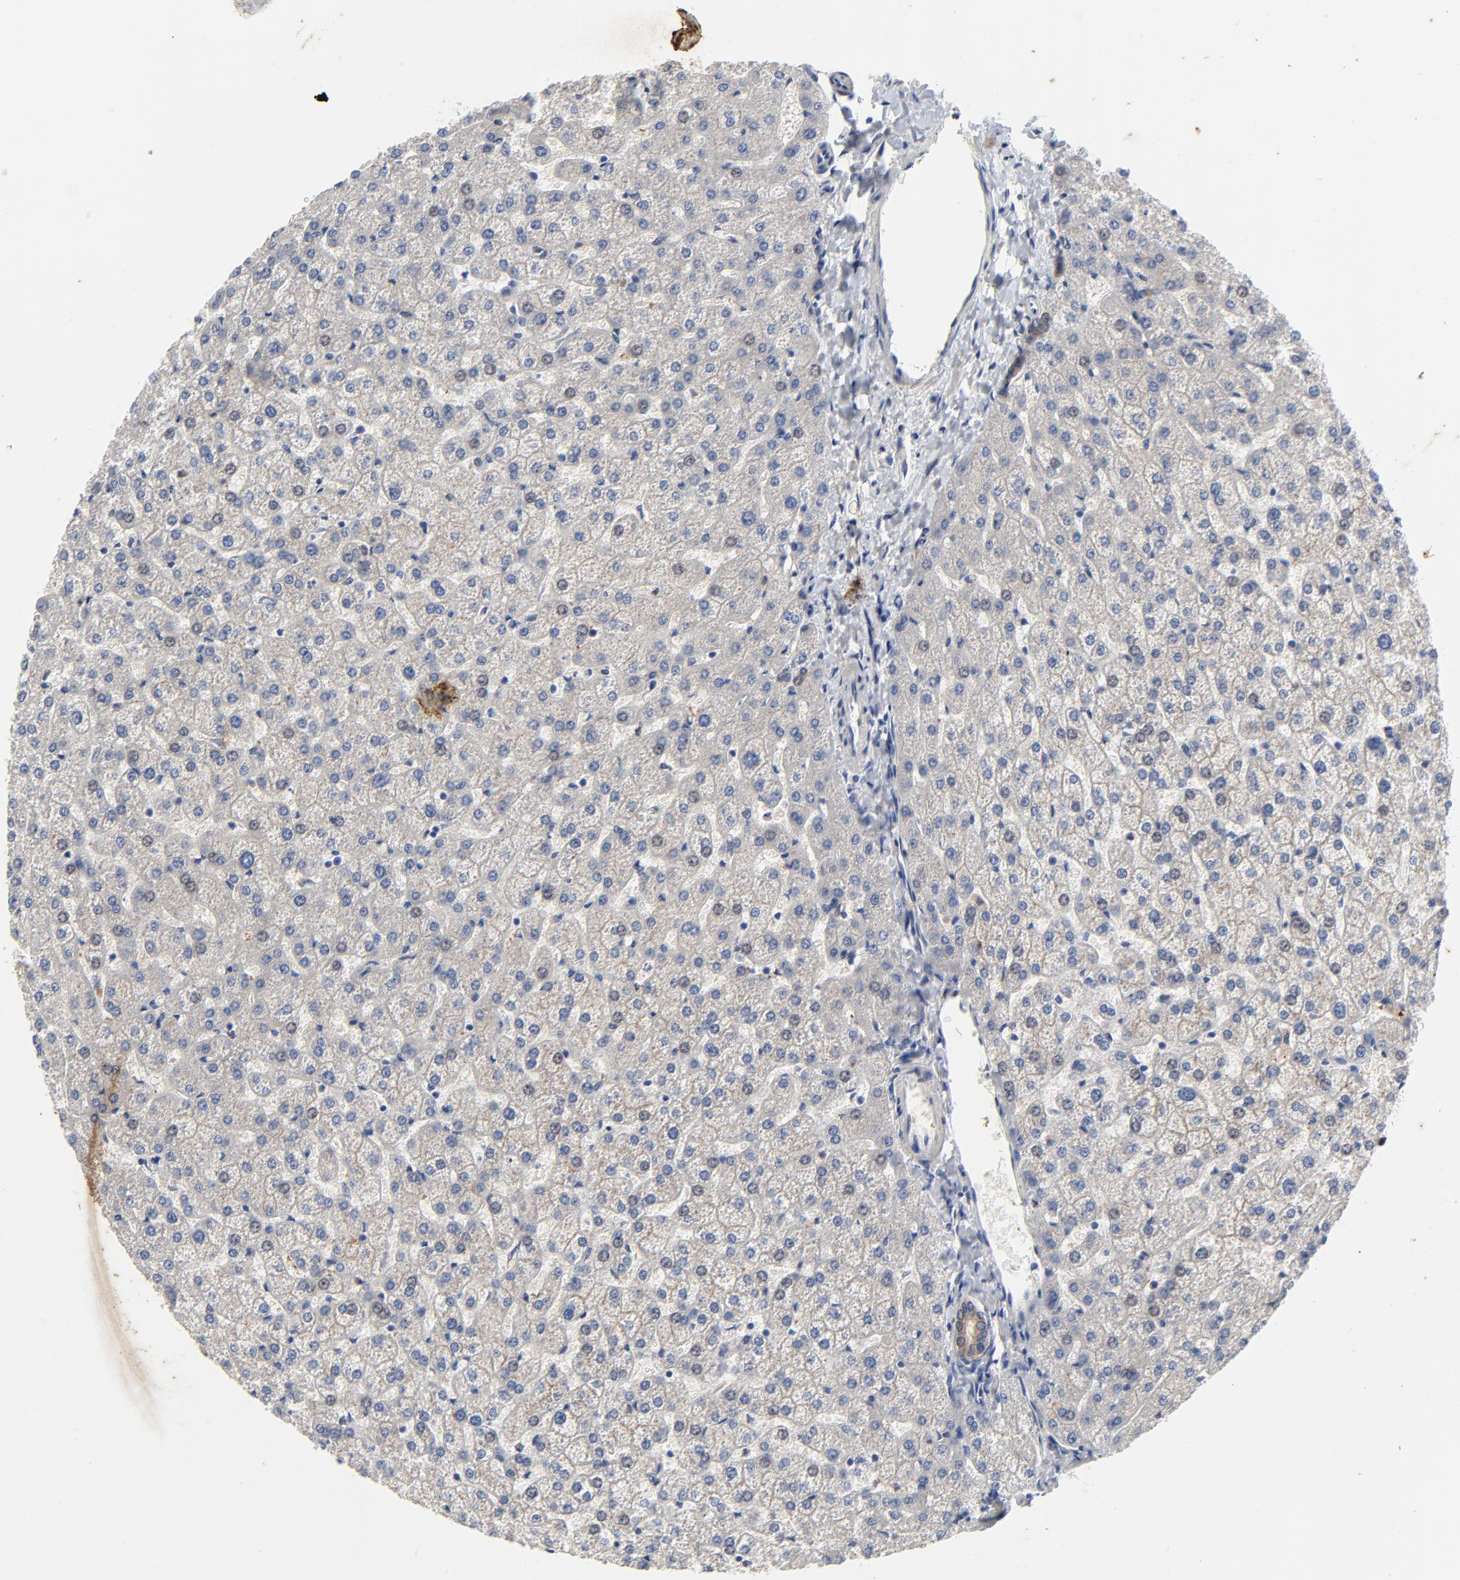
{"staining": {"intensity": "moderate", "quantity": ">75%", "location": "cytoplasmic/membranous"}, "tissue": "liver", "cell_type": "Cholangiocytes", "image_type": "normal", "snomed": [{"axis": "morphology", "description": "Normal tissue, NOS"}, {"axis": "topography", "description": "Liver"}], "caption": "Moderate cytoplasmic/membranous protein expression is appreciated in approximately >75% of cholangiocytes in liver. (Stains: DAB in brown, nuclei in blue, Microscopy: brightfield microscopy at high magnification).", "gene": "VAV2", "patient": {"sex": "female", "age": 32}}